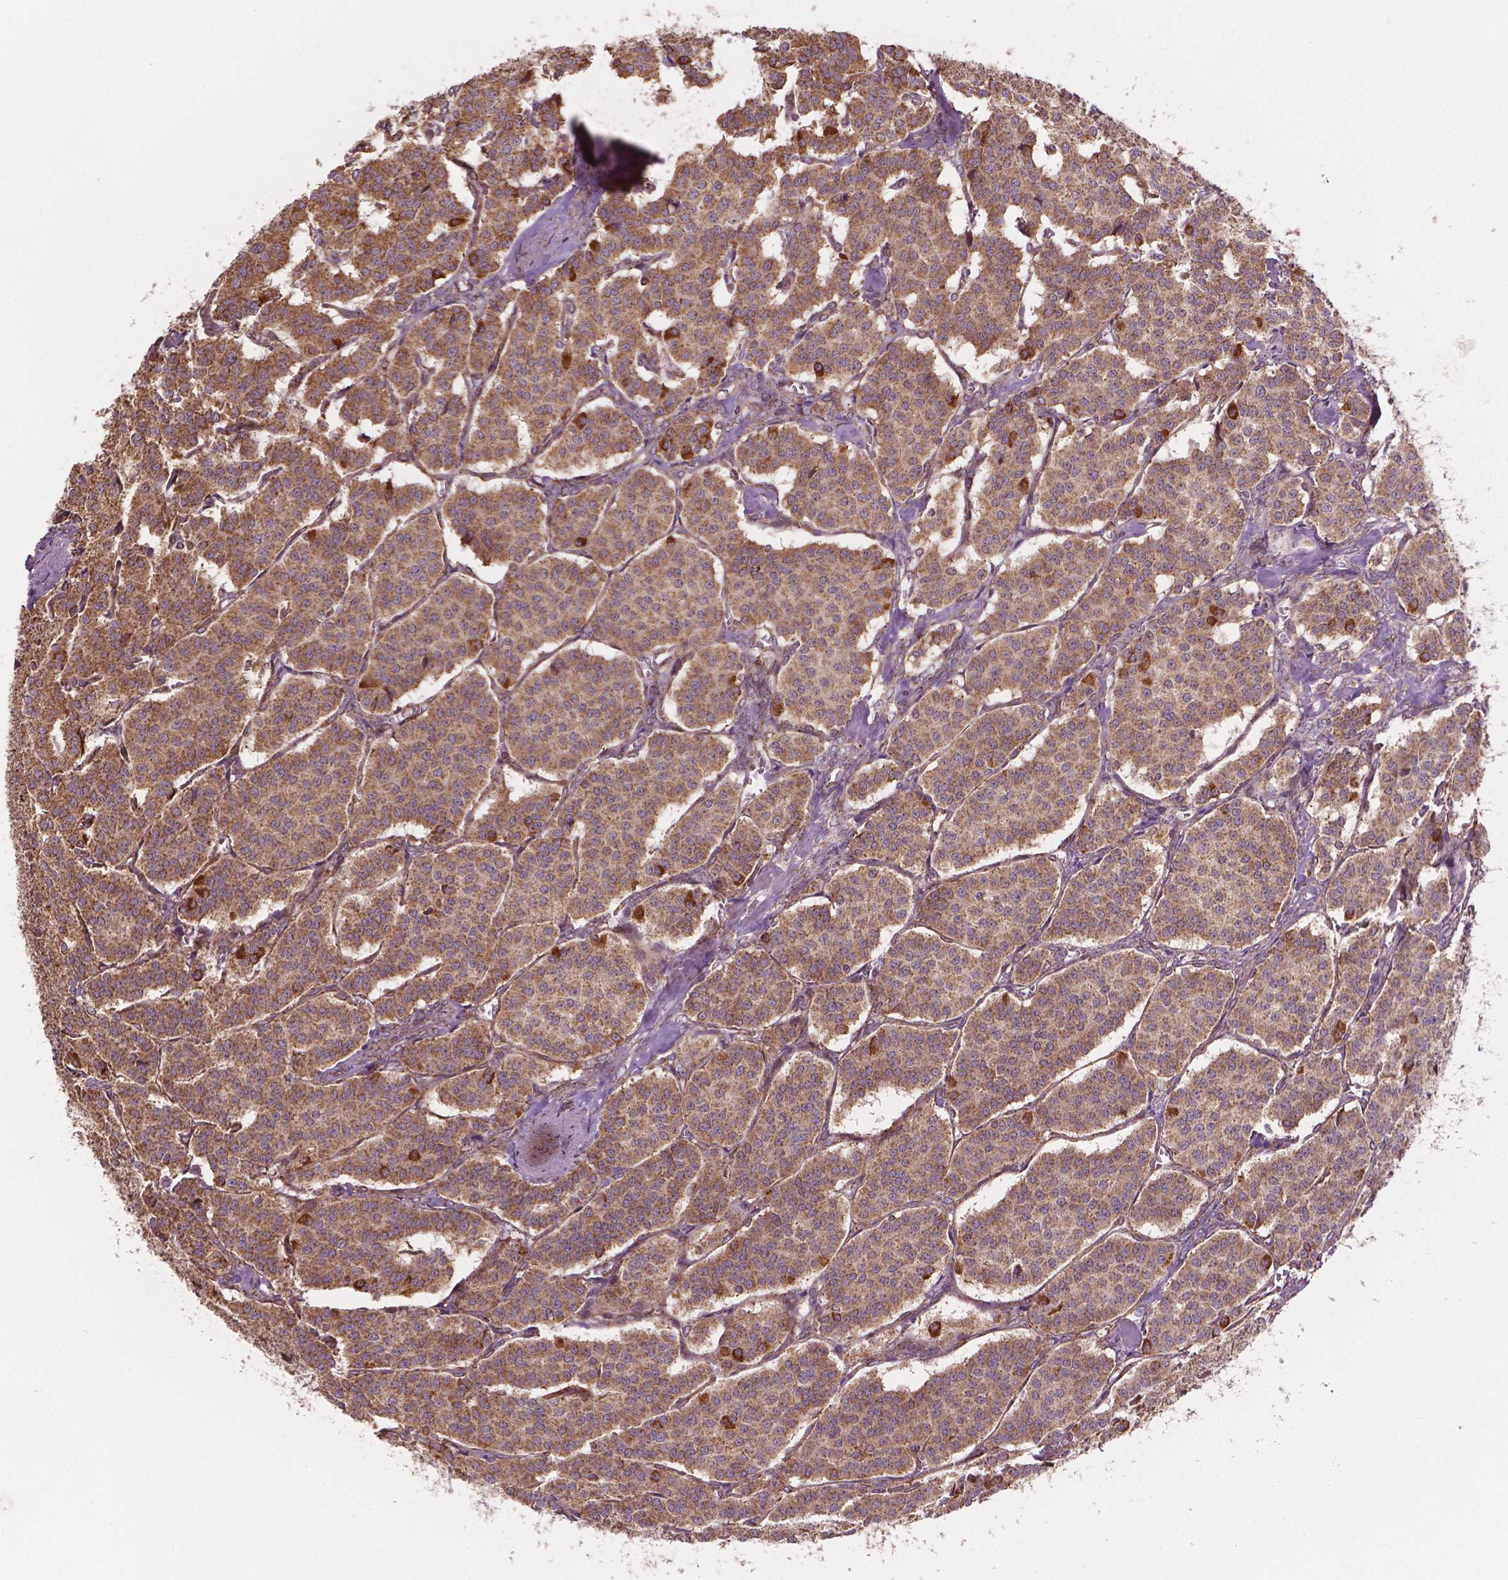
{"staining": {"intensity": "weak", "quantity": ">75%", "location": "cytoplasmic/membranous"}, "tissue": "carcinoid", "cell_type": "Tumor cells", "image_type": "cancer", "snomed": [{"axis": "morphology", "description": "Carcinoid, malignant, NOS"}, {"axis": "topography", "description": "Lung"}], "caption": "Immunohistochemistry photomicrograph of neoplastic tissue: human carcinoid stained using immunohistochemistry (IHC) demonstrates low levels of weak protein expression localized specifically in the cytoplasmic/membranous of tumor cells, appearing as a cytoplasmic/membranous brown color.", "gene": "HS3ST3A1", "patient": {"sex": "female", "age": 46}}